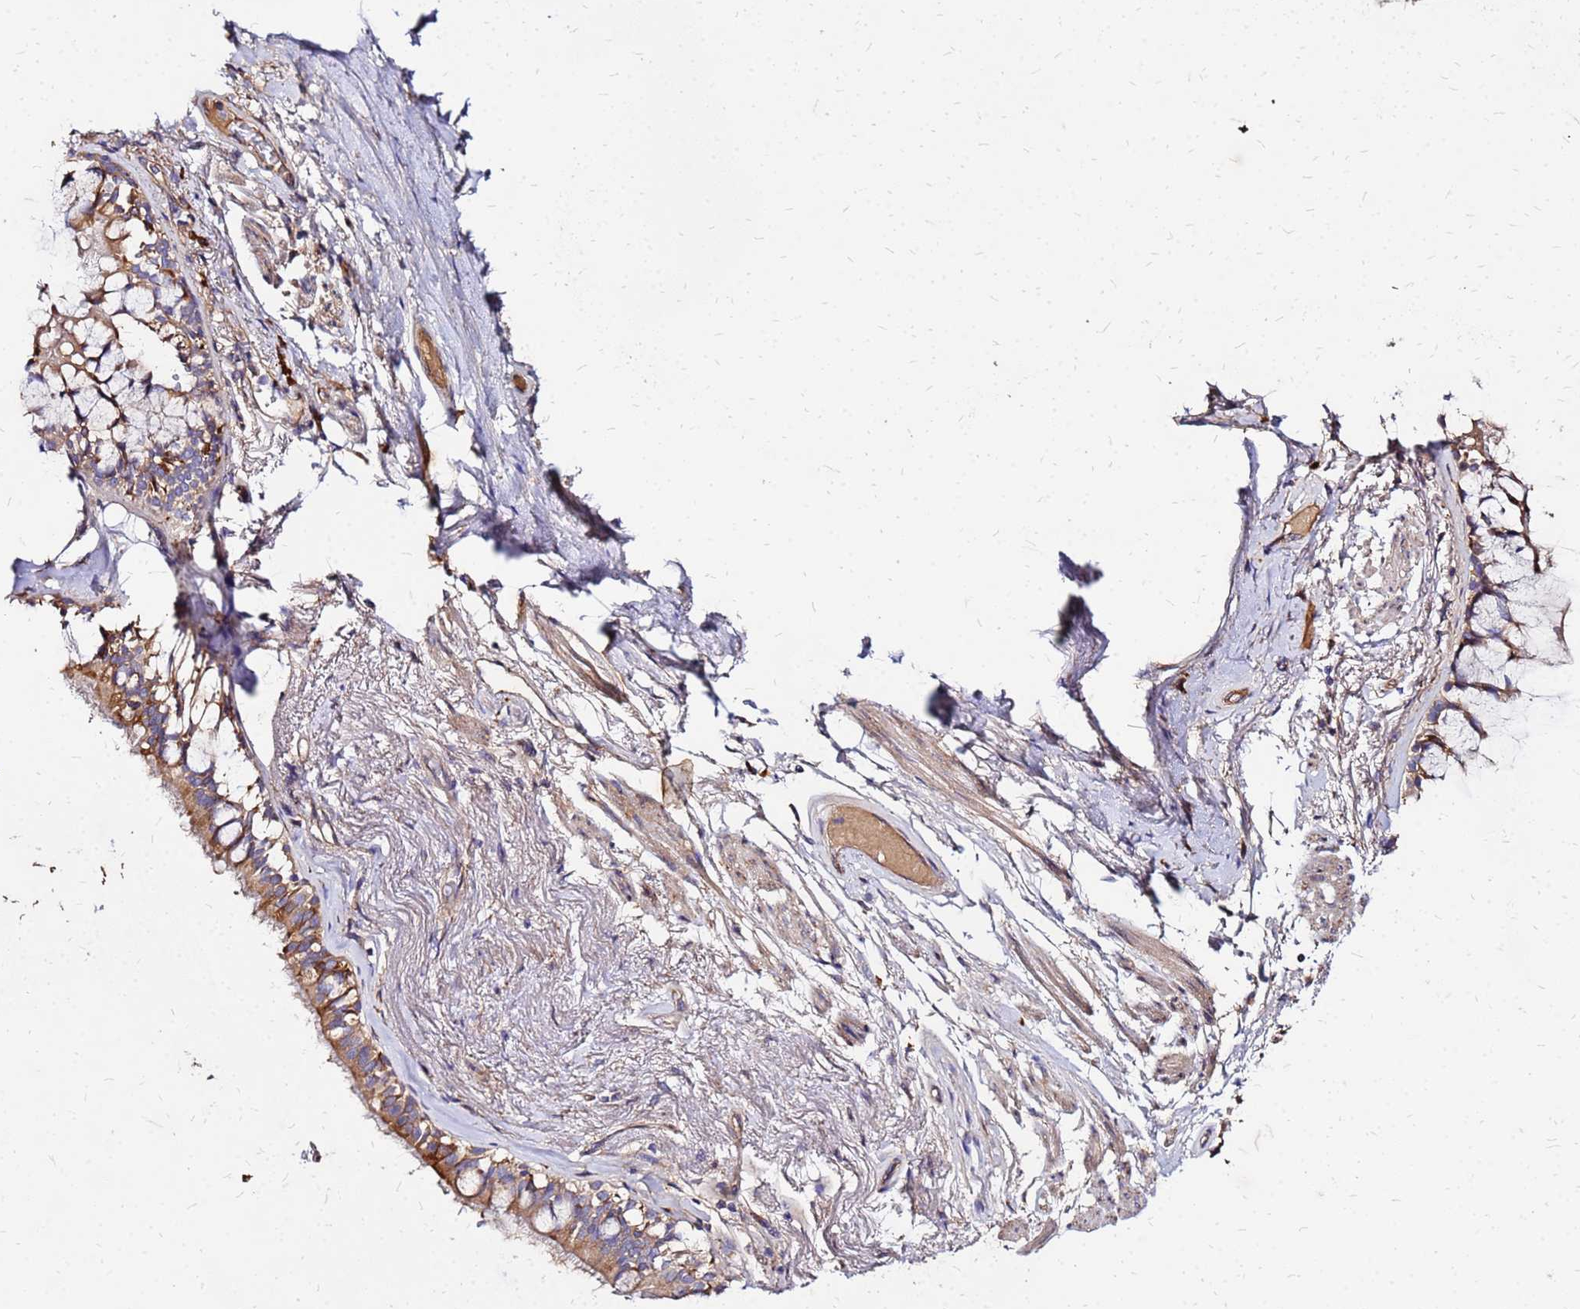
{"staining": {"intensity": "strong", "quantity": ">75%", "location": "cytoplasmic/membranous"}, "tissue": "bronchus", "cell_type": "Respiratory epithelial cells", "image_type": "normal", "snomed": [{"axis": "morphology", "description": "Normal tissue, NOS"}, {"axis": "topography", "description": "Bronchus"}], "caption": "Bronchus stained with DAB (3,3'-diaminobenzidine) immunohistochemistry displays high levels of strong cytoplasmic/membranous staining in about >75% of respiratory epithelial cells.", "gene": "VMO1", "patient": {"sex": "male", "age": 70}}